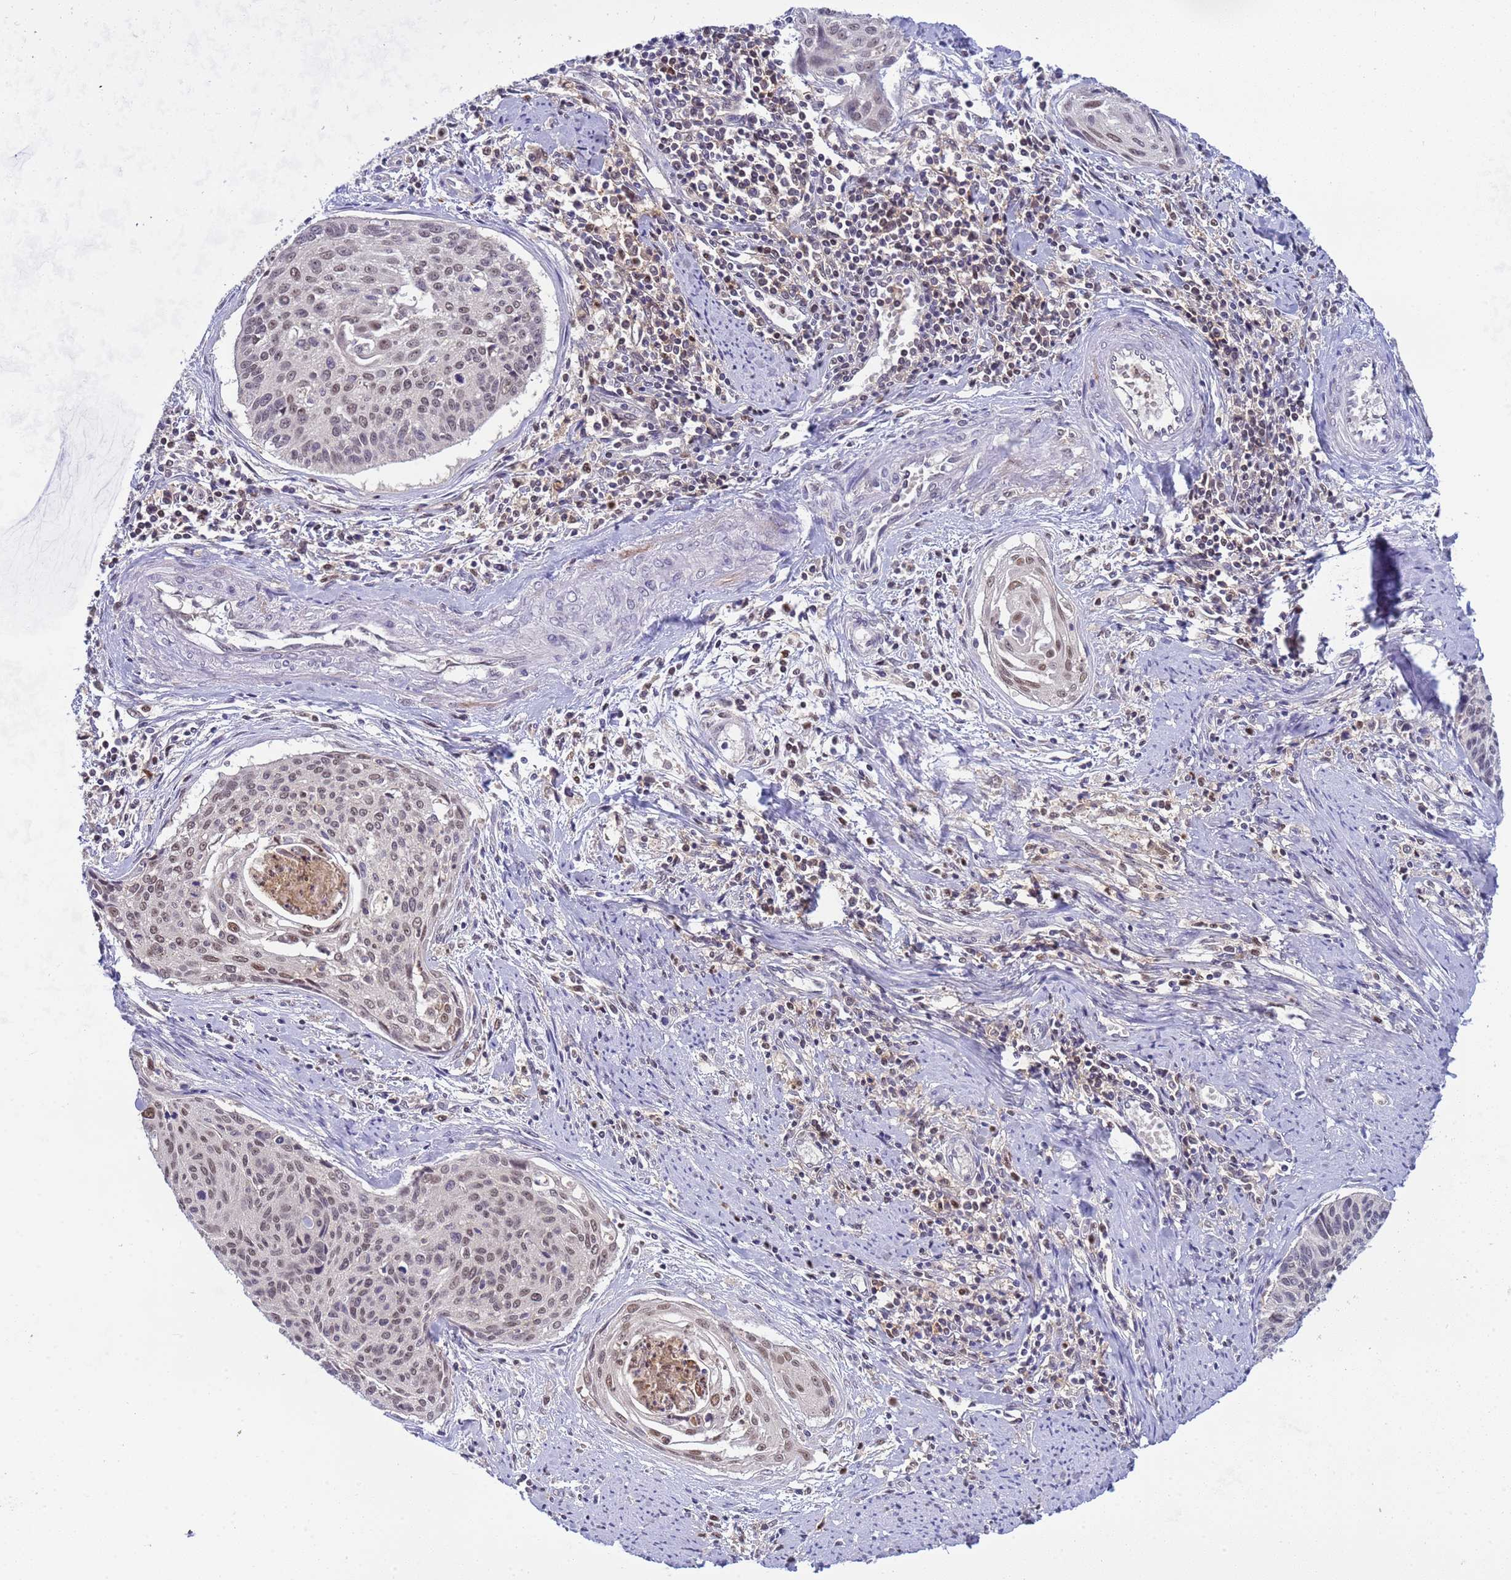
{"staining": {"intensity": "weak", "quantity": "25%-75%", "location": "nuclear"}, "tissue": "cervical cancer", "cell_type": "Tumor cells", "image_type": "cancer", "snomed": [{"axis": "morphology", "description": "Squamous cell carcinoma, NOS"}, {"axis": "topography", "description": "Cervix"}], "caption": "Cervical cancer stained with DAB (3,3'-diaminobenzidine) immunohistochemistry reveals low levels of weak nuclear positivity in about 25%-75% of tumor cells.", "gene": "CD53", "patient": {"sex": "female", "age": 55}}